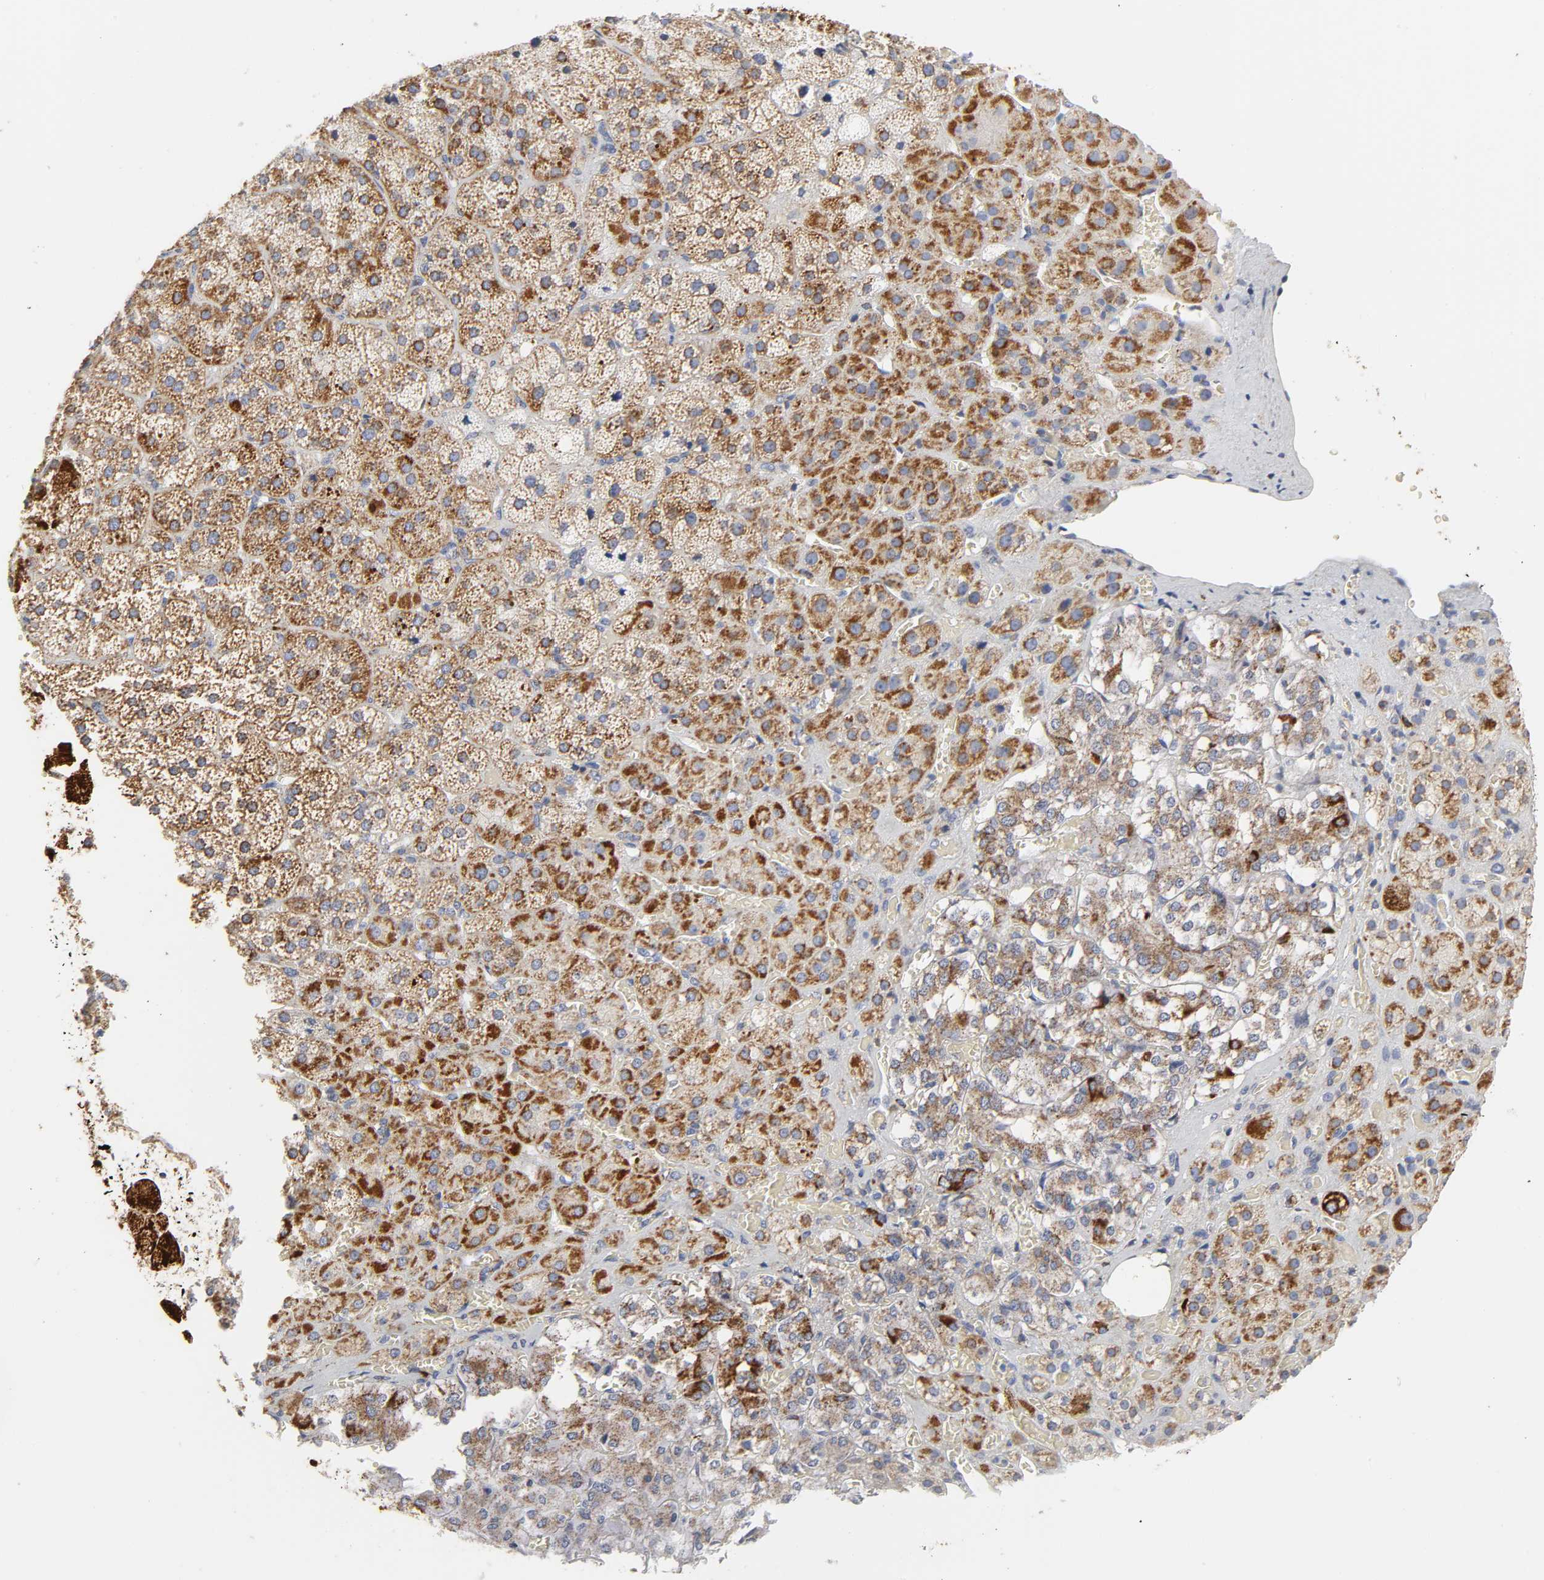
{"staining": {"intensity": "strong", "quantity": ">75%", "location": "cytoplasmic/membranous"}, "tissue": "adrenal gland", "cell_type": "Glandular cells", "image_type": "normal", "snomed": [{"axis": "morphology", "description": "Normal tissue, NOS"}, {"axis": "topography", "description": "Adrenal gland"}], "caption": "Immunohistochemical staining of benign adrenal gland demonstrates >75% levels of strong cytoplasmic/membranous protein staining in approximately >75% of glandular cells. Nuclei are stained in blue.", "gene": "CYCS", "patient": {"sex": "female", "age": 71}}